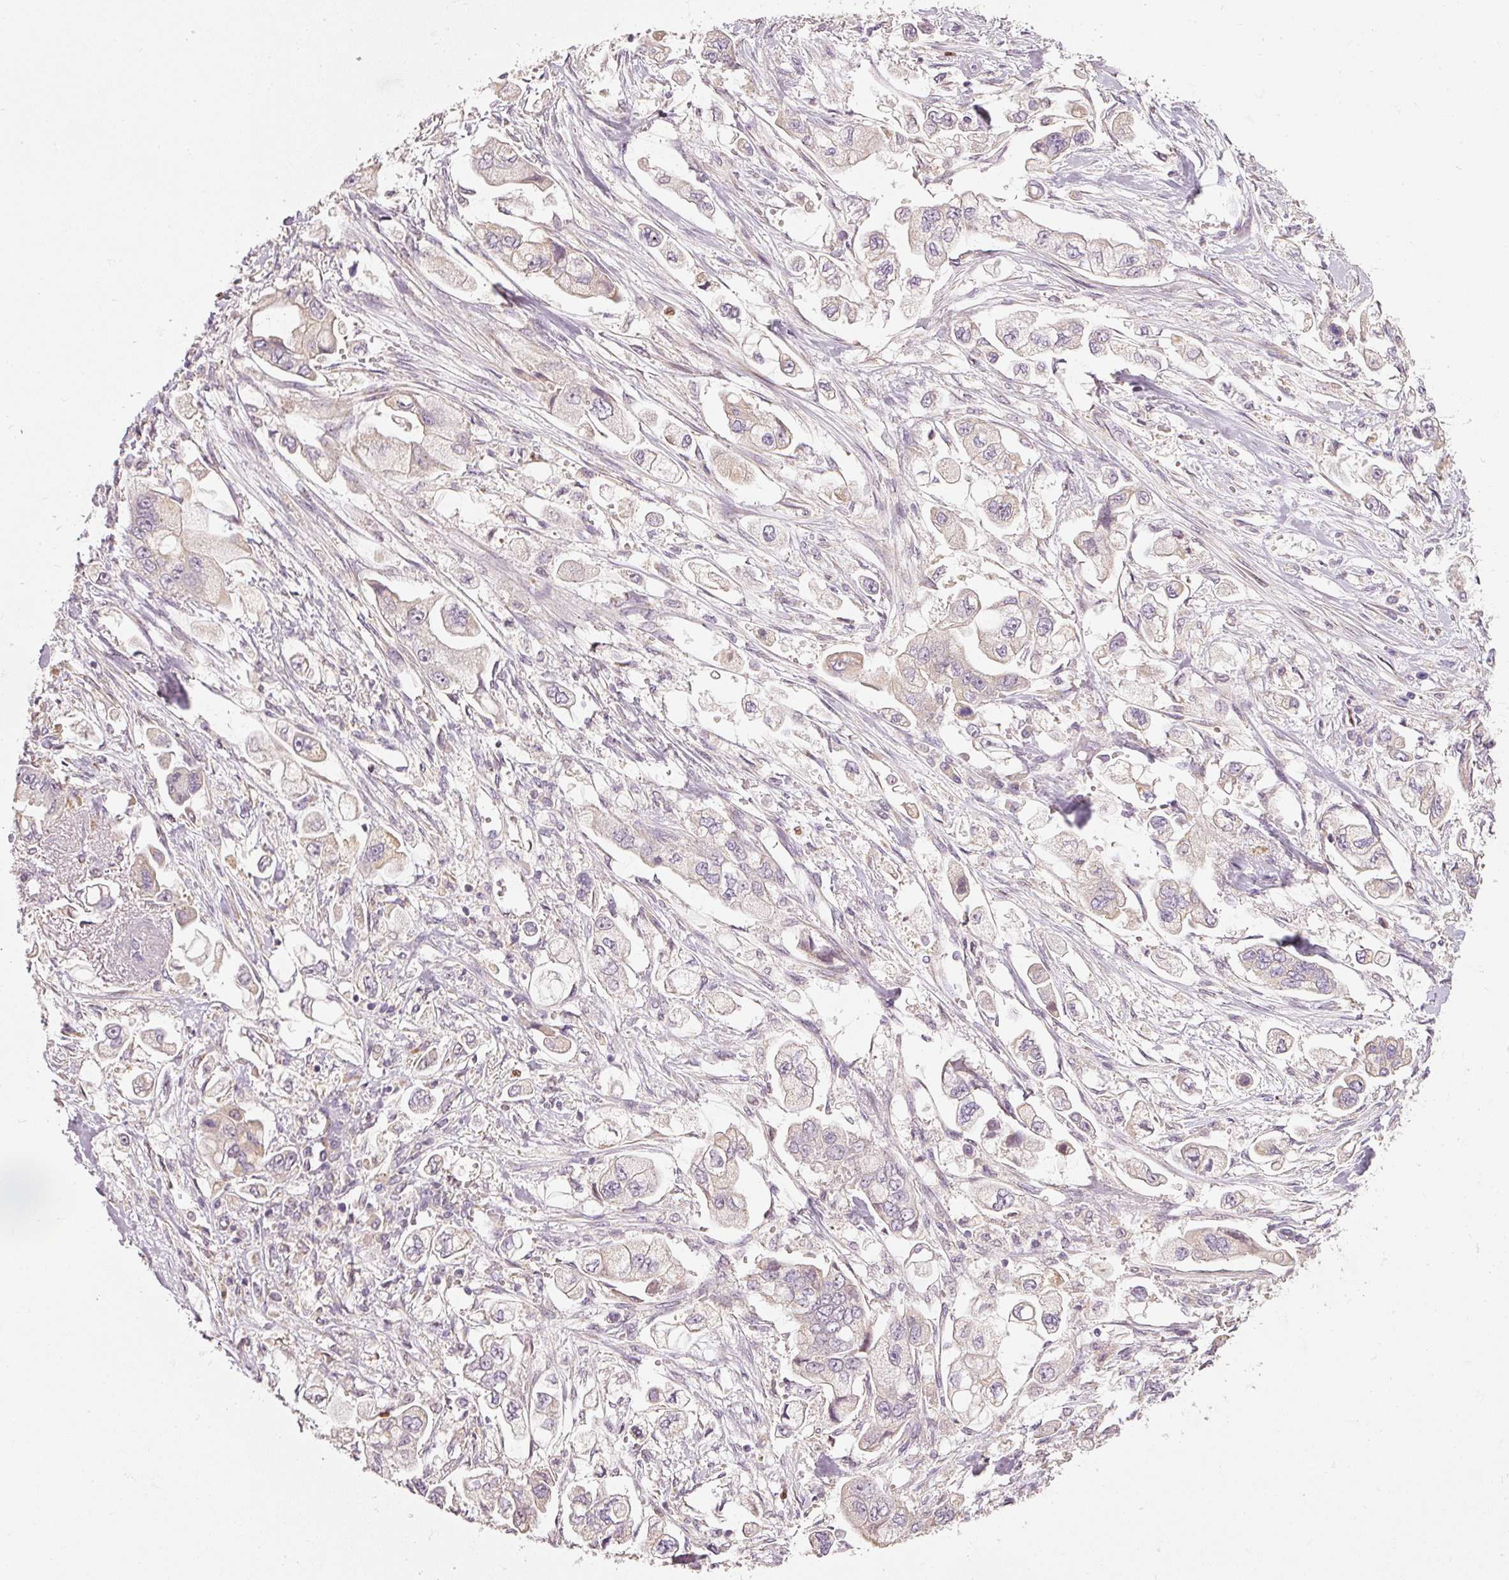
{"staining": {"intensity": "weak", "quantity": "<25%", "location": "cytoplasmic/membranous"}, "tissue": "stomach cancer", "cell_type": "Tumor cells", "image_type": "cancer", "snomed": [{"axis": "morphology", "description": "Adenocarcinoma, NOS"}, {"axis": "topography", "description": "Stomach"}], "caption": "IHC image of neoplastic tissue: human stomach cancer stained with DAB demonstrates no significant protein expression in tumor cells.", "gene": "MTHFD1L", "patient": {"sex": "male", "age": 62}}